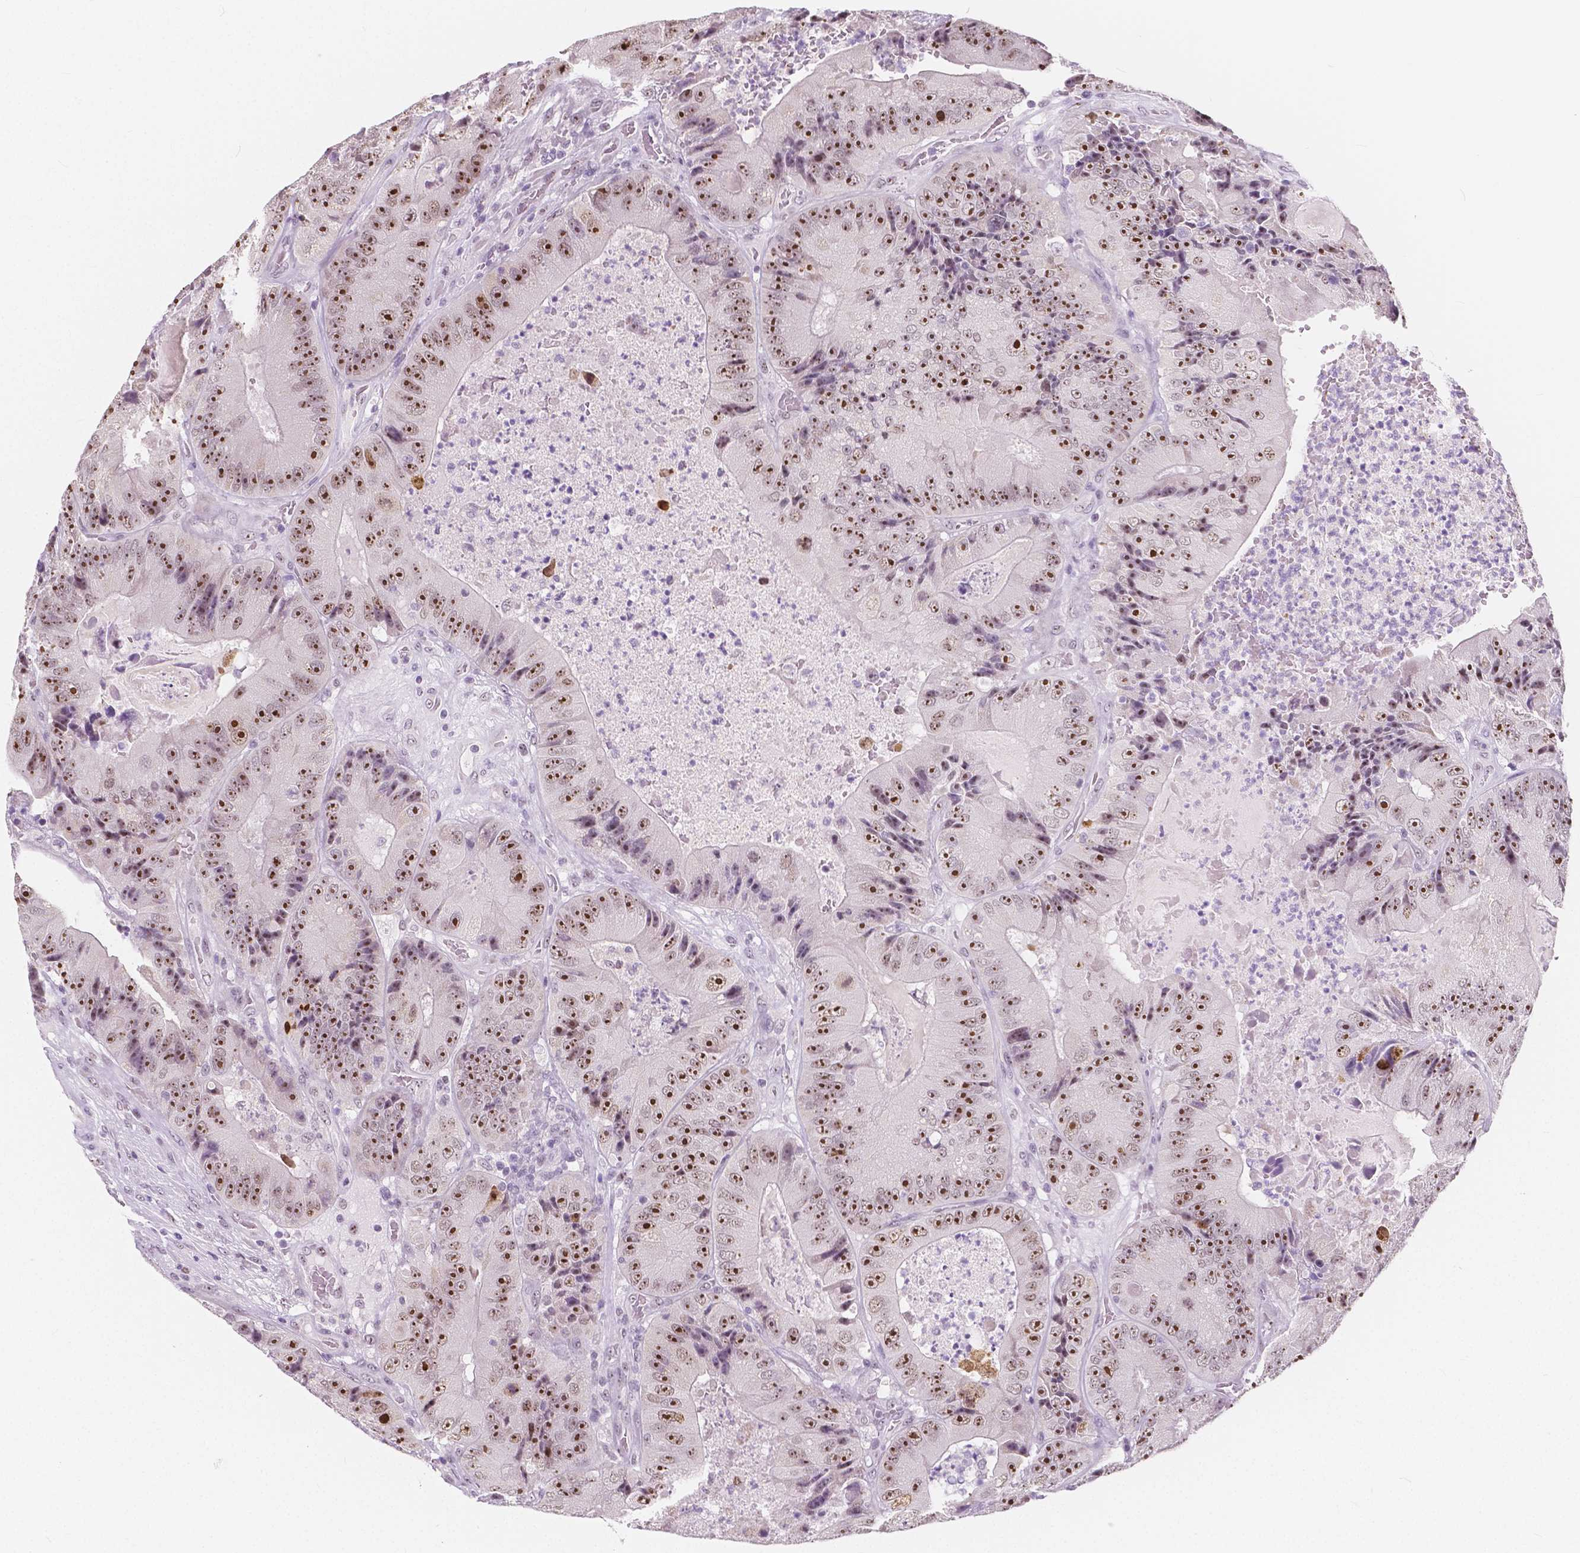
{"staining": {"intensity": "strong", "quantity": ">75%", "location": "nuclear"}, "tissue": "colorectal cancer", "cell_type": "Tumor cells", "image_type": "cancer", "snomed": [{"axis": "morphology", "description": "Adenocarcinoma, NOS"}, {"axis": "topography", "description": "Colon"}], "caption": "High-magnification brightfield microscopy of colorectal cancer stained with DAB (brown) and counterstained with hematoxylin (blue). tumor cells exhibit strong nuclear staining is present in approximately>75% of cells.", "gene": "NOLC1", "patient": {"sex": "female", "age": 86}}